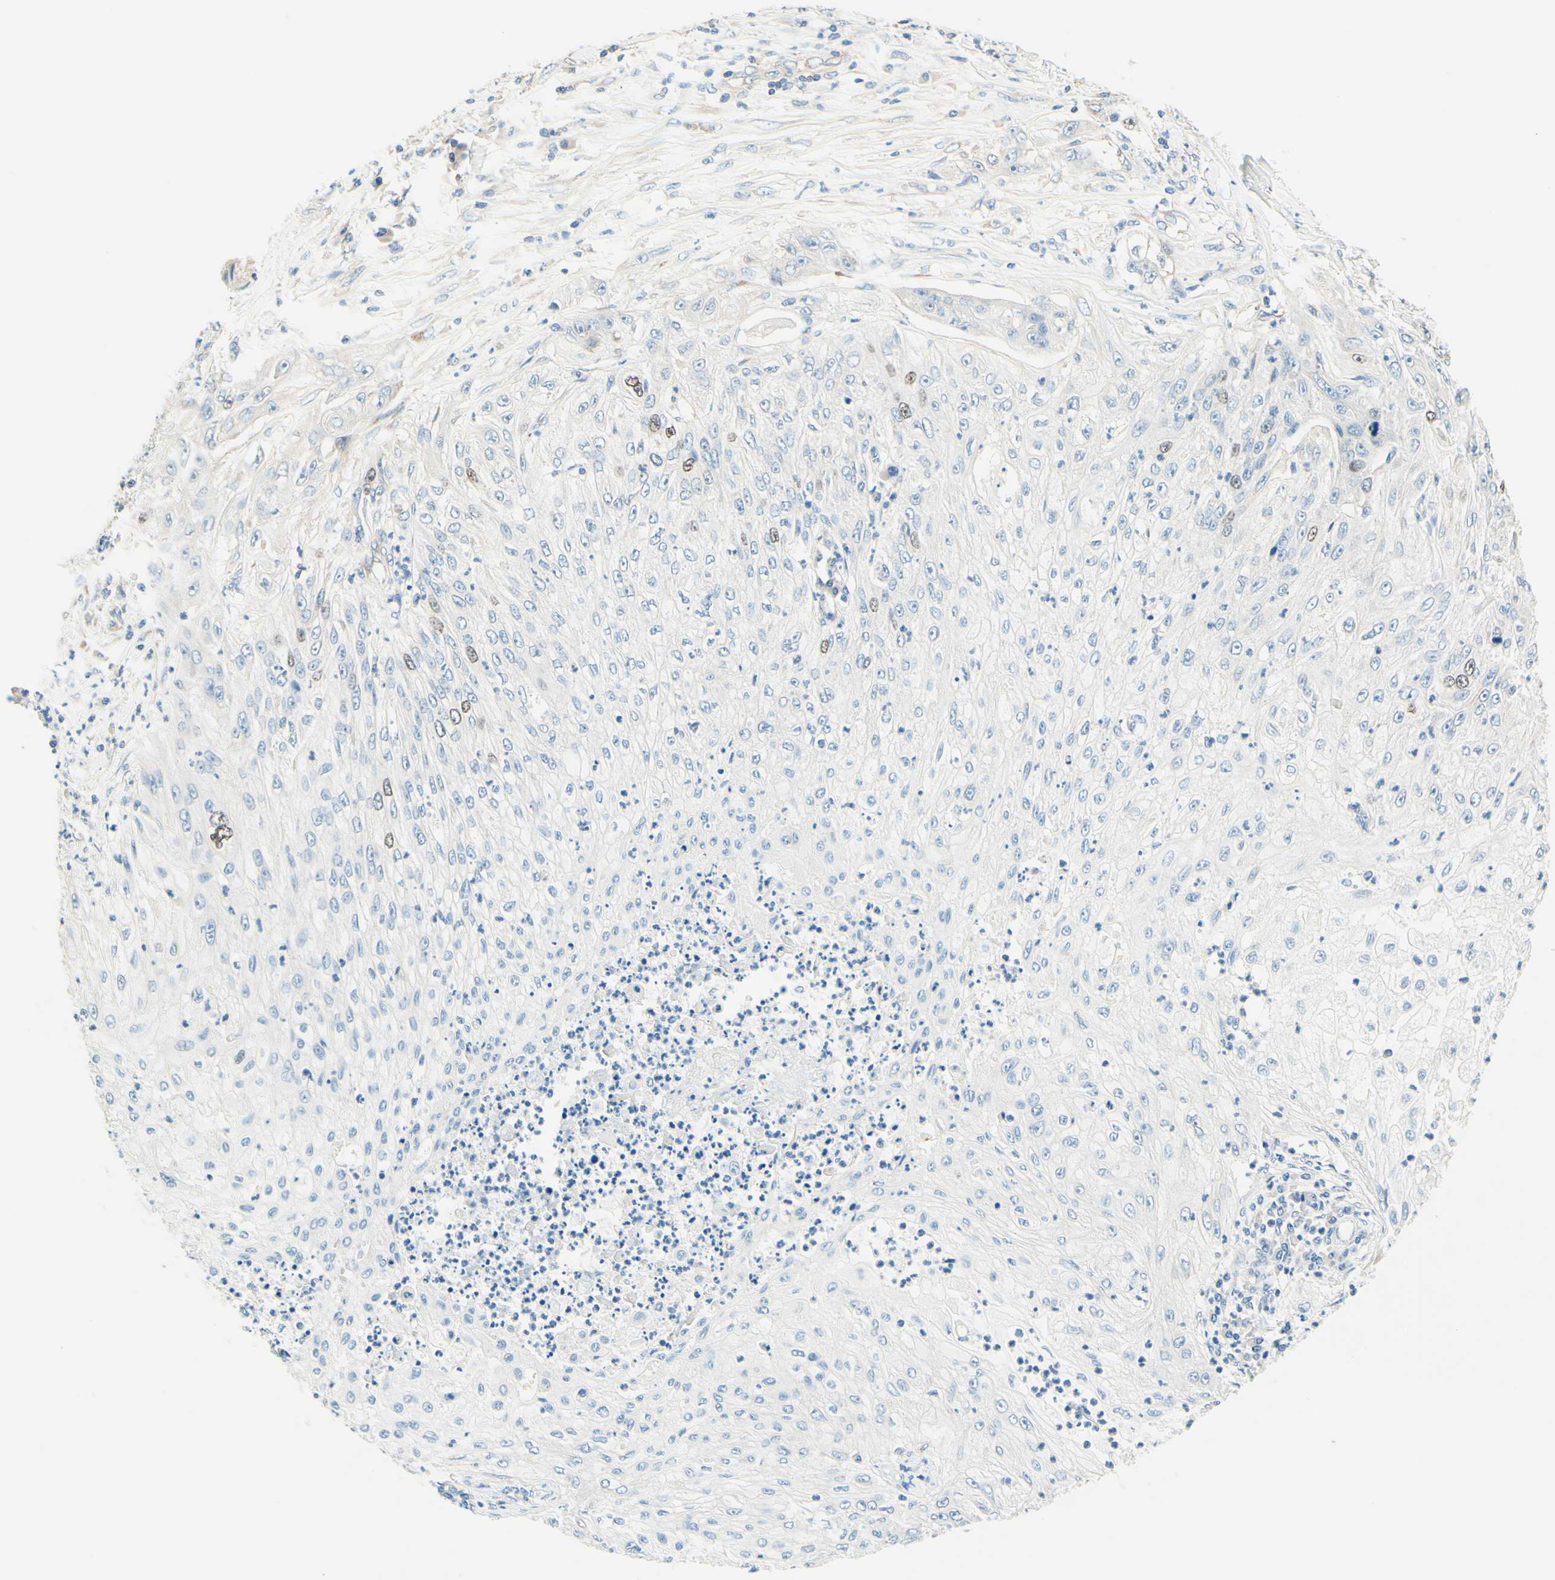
{"staining": {"intensity": "moderate", "quantity": "<25%", "location": "nuclear"}, "tissue": "lung cancer", "cell_type": "Tumor cells", "image_type": "cancer", "snomed": [{"axis": "morphology", "description": "Inflammation, NOS"}, {"axis": "morphology", "description": "Squamous cell carcinoma, NOS"}, {"axis": "topography", "description": "Lymph node"}, {"axis": "topography", "description": "Soft tissue"}, {"axis": "topography", "description": "Lung"}], "caption": "The micrograph exhibits a brown stain indicating the presence of a protein in the nuclear of tumor cells in squamous cell carcinoma (lung). Using DAB (brown) and hematoxylin (blue) stains, captured at high magnification using brightfield microscopy.", "gene": "TAOK2", "patient": {"sex": "male", "age": 66}}